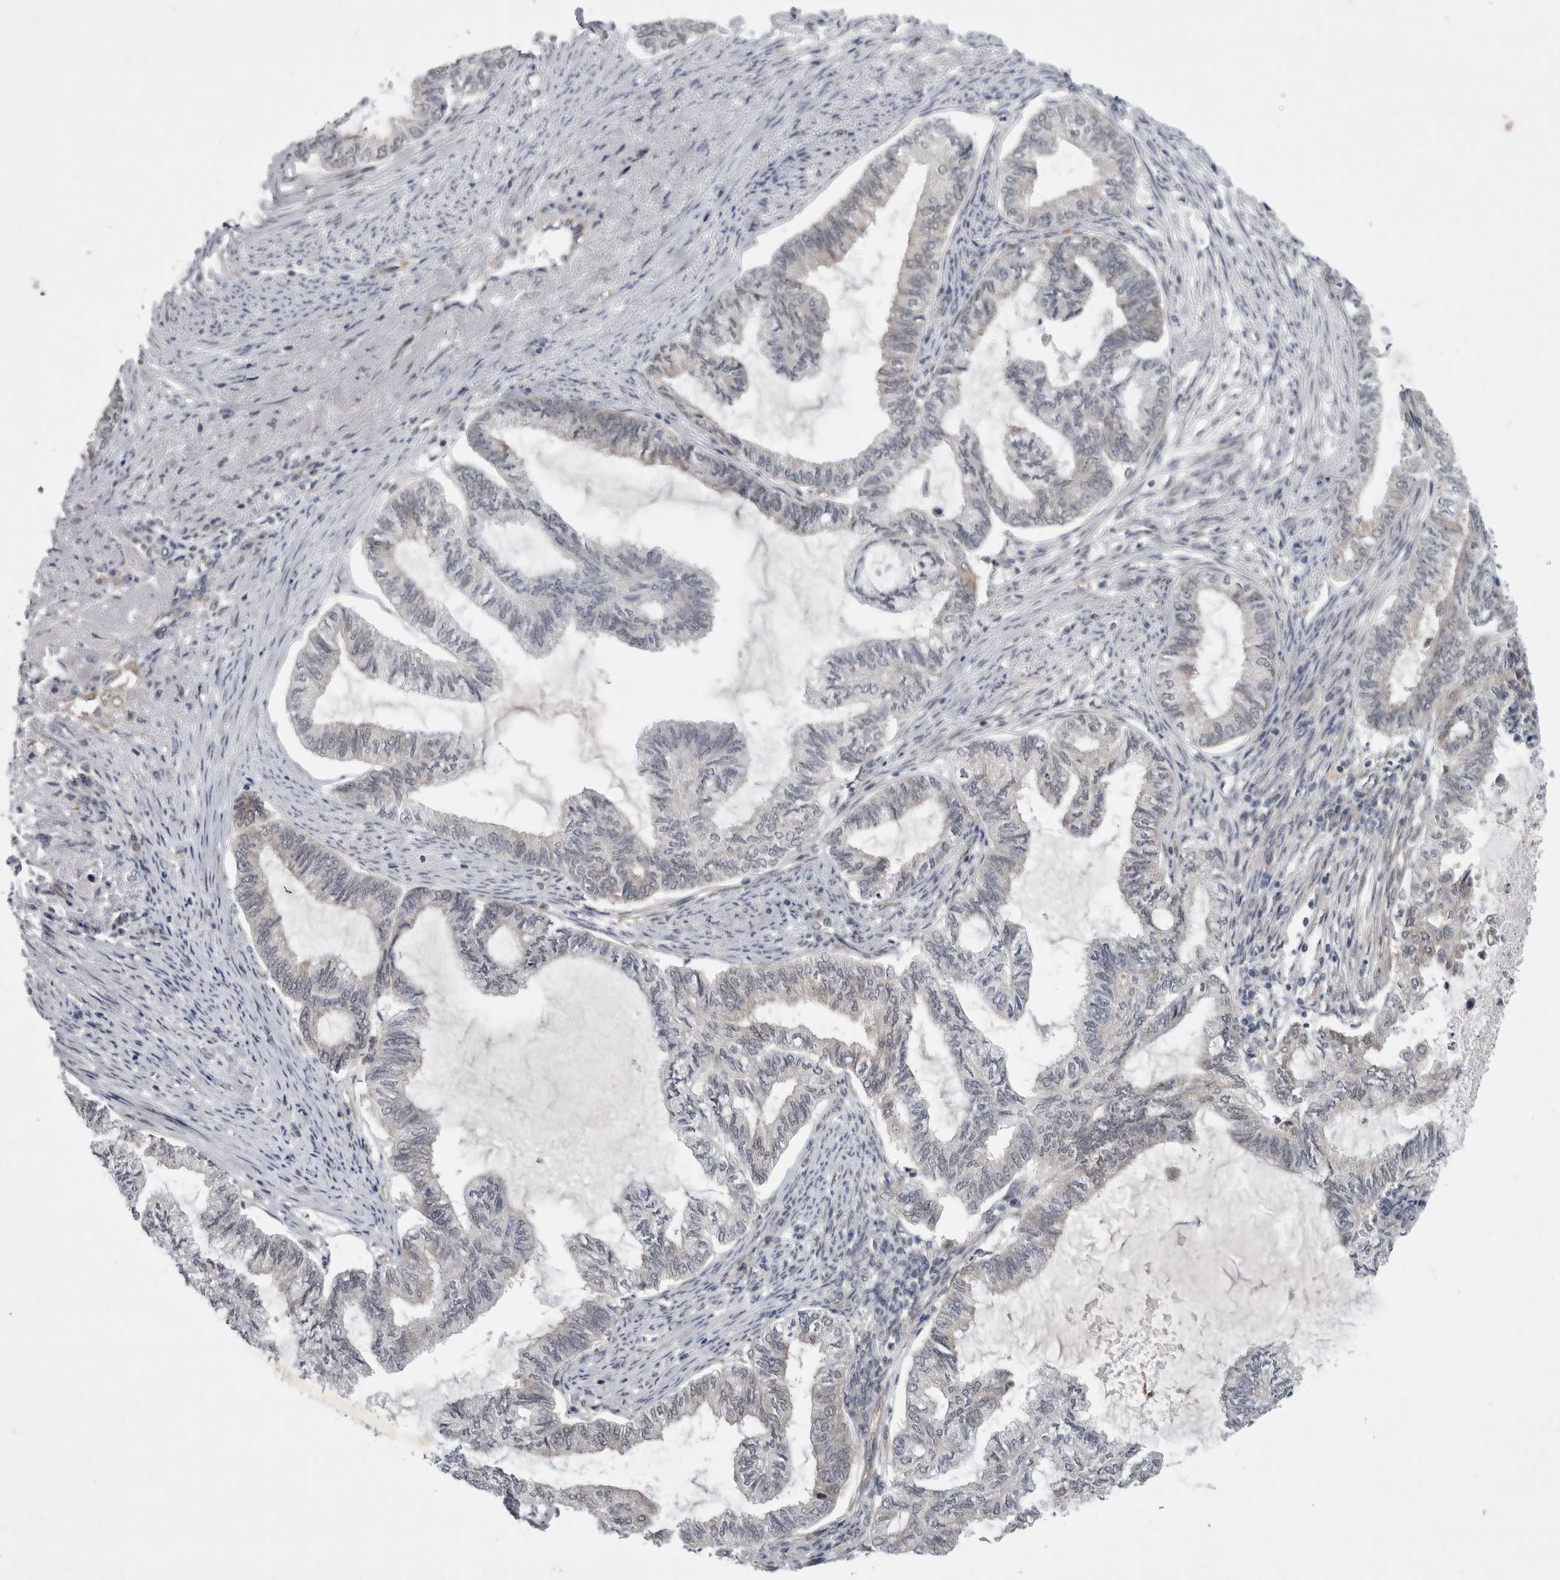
{"staining": {"intensity": "negative", "quantity": "none", "location": "none"}, "tissue": "endometrial cancer", "cell_type": "Tumor cells", "image_type": "cancer", "snomed": [{"axis": "morphology", "description": "Adenocarcinoma, NOS"}, {"axis": "topography", "description": "Endometrium"}], "caption": "The immunohistochemistry (IHC) photomicrograph has no significant positivity in tumor cells of endometrial cancer (adenocarcinoma) tissue.", "gene": "PARP11", "patient": {"sex": "female", "age": 86}}